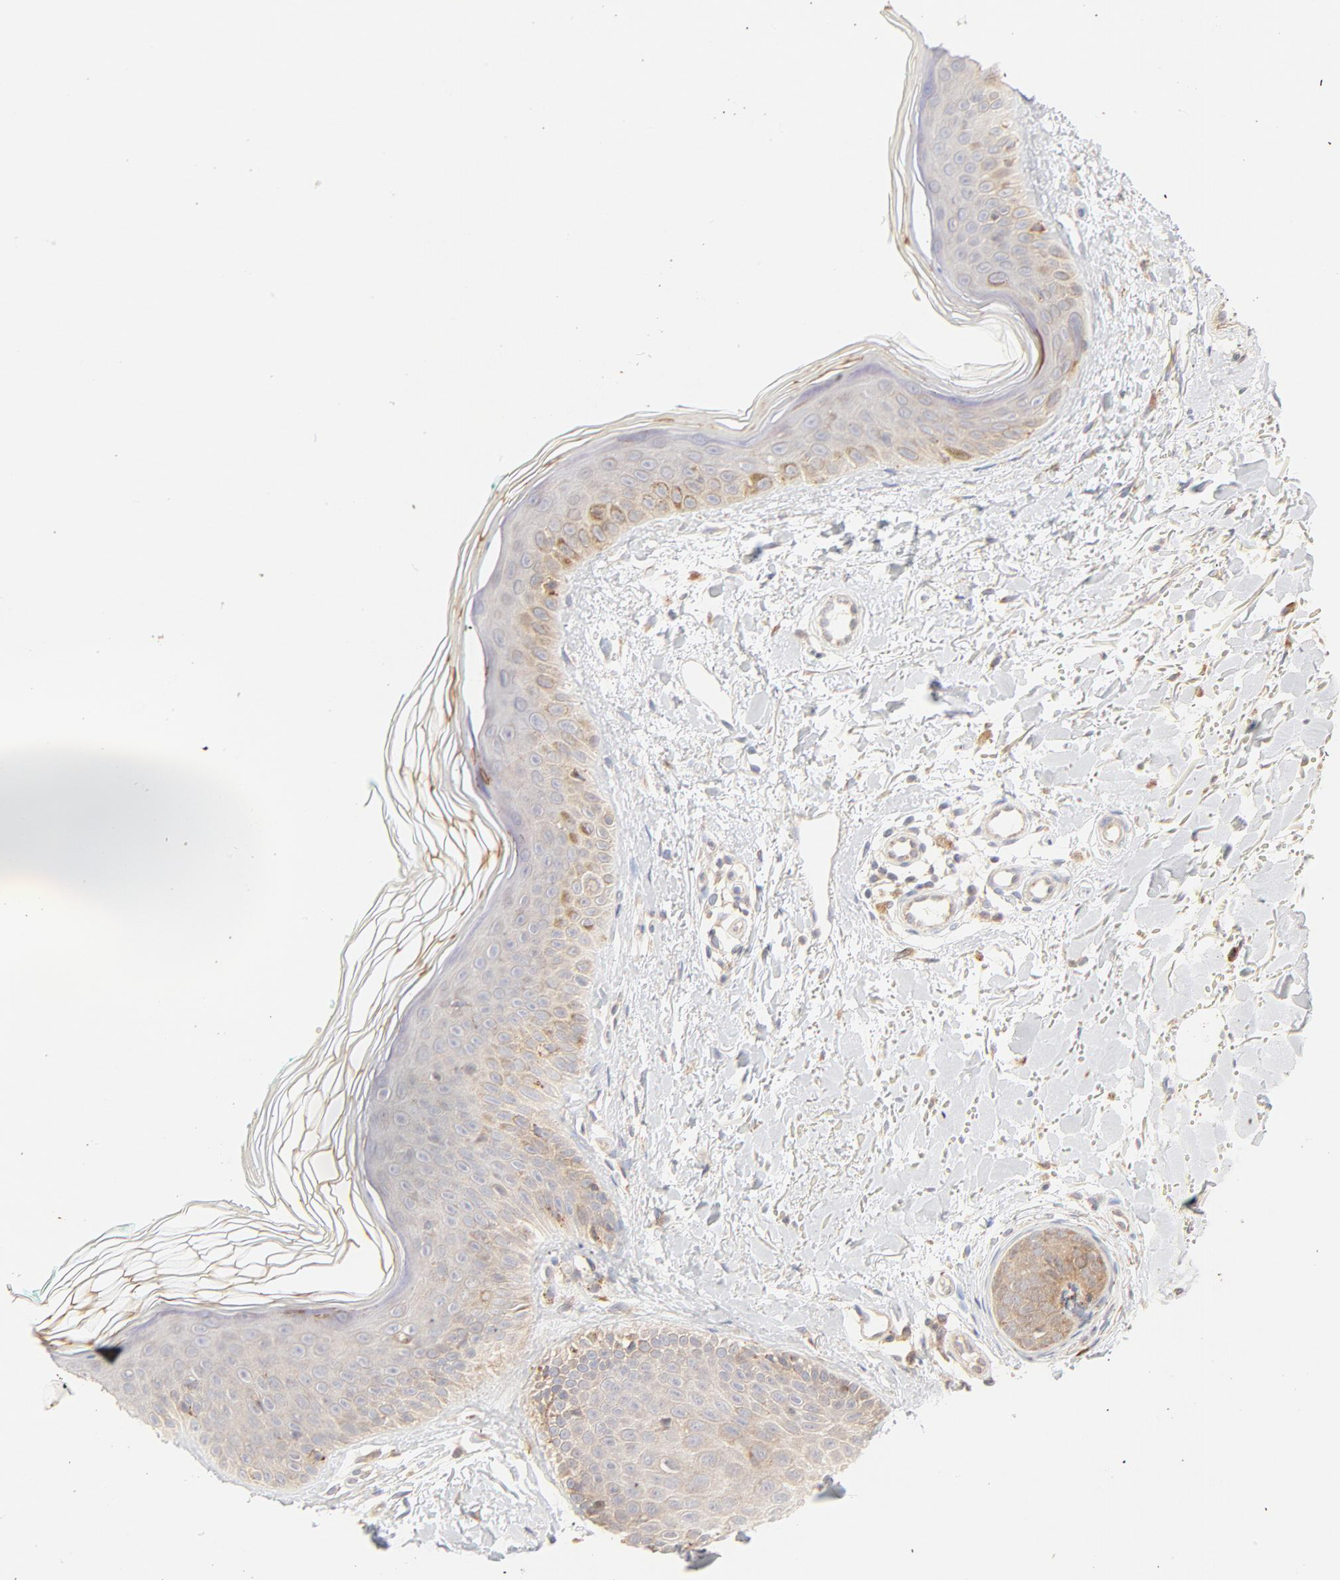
{"staining": {"intensity": "weak", "quantity": "25%-75%", "location": "cytoplasmic/membranous"}, "tissue": "skin", "cell_type": "Fibroblasts", "image_type": "normal", "snomed": [{"axis": "morphology", "description": "Normal tissue, NOS"}, {"axis": "topography", "description": "Skin"}], "caption": "Approximately 25%-75% of fibroblasts in normal human skin demonstrate weak cytoplasmic/membranous protein positivity as visualized by brown immunohistochemical staining.", "gene": "PARP12", "patient": {"sex": "male", "age": 71}}